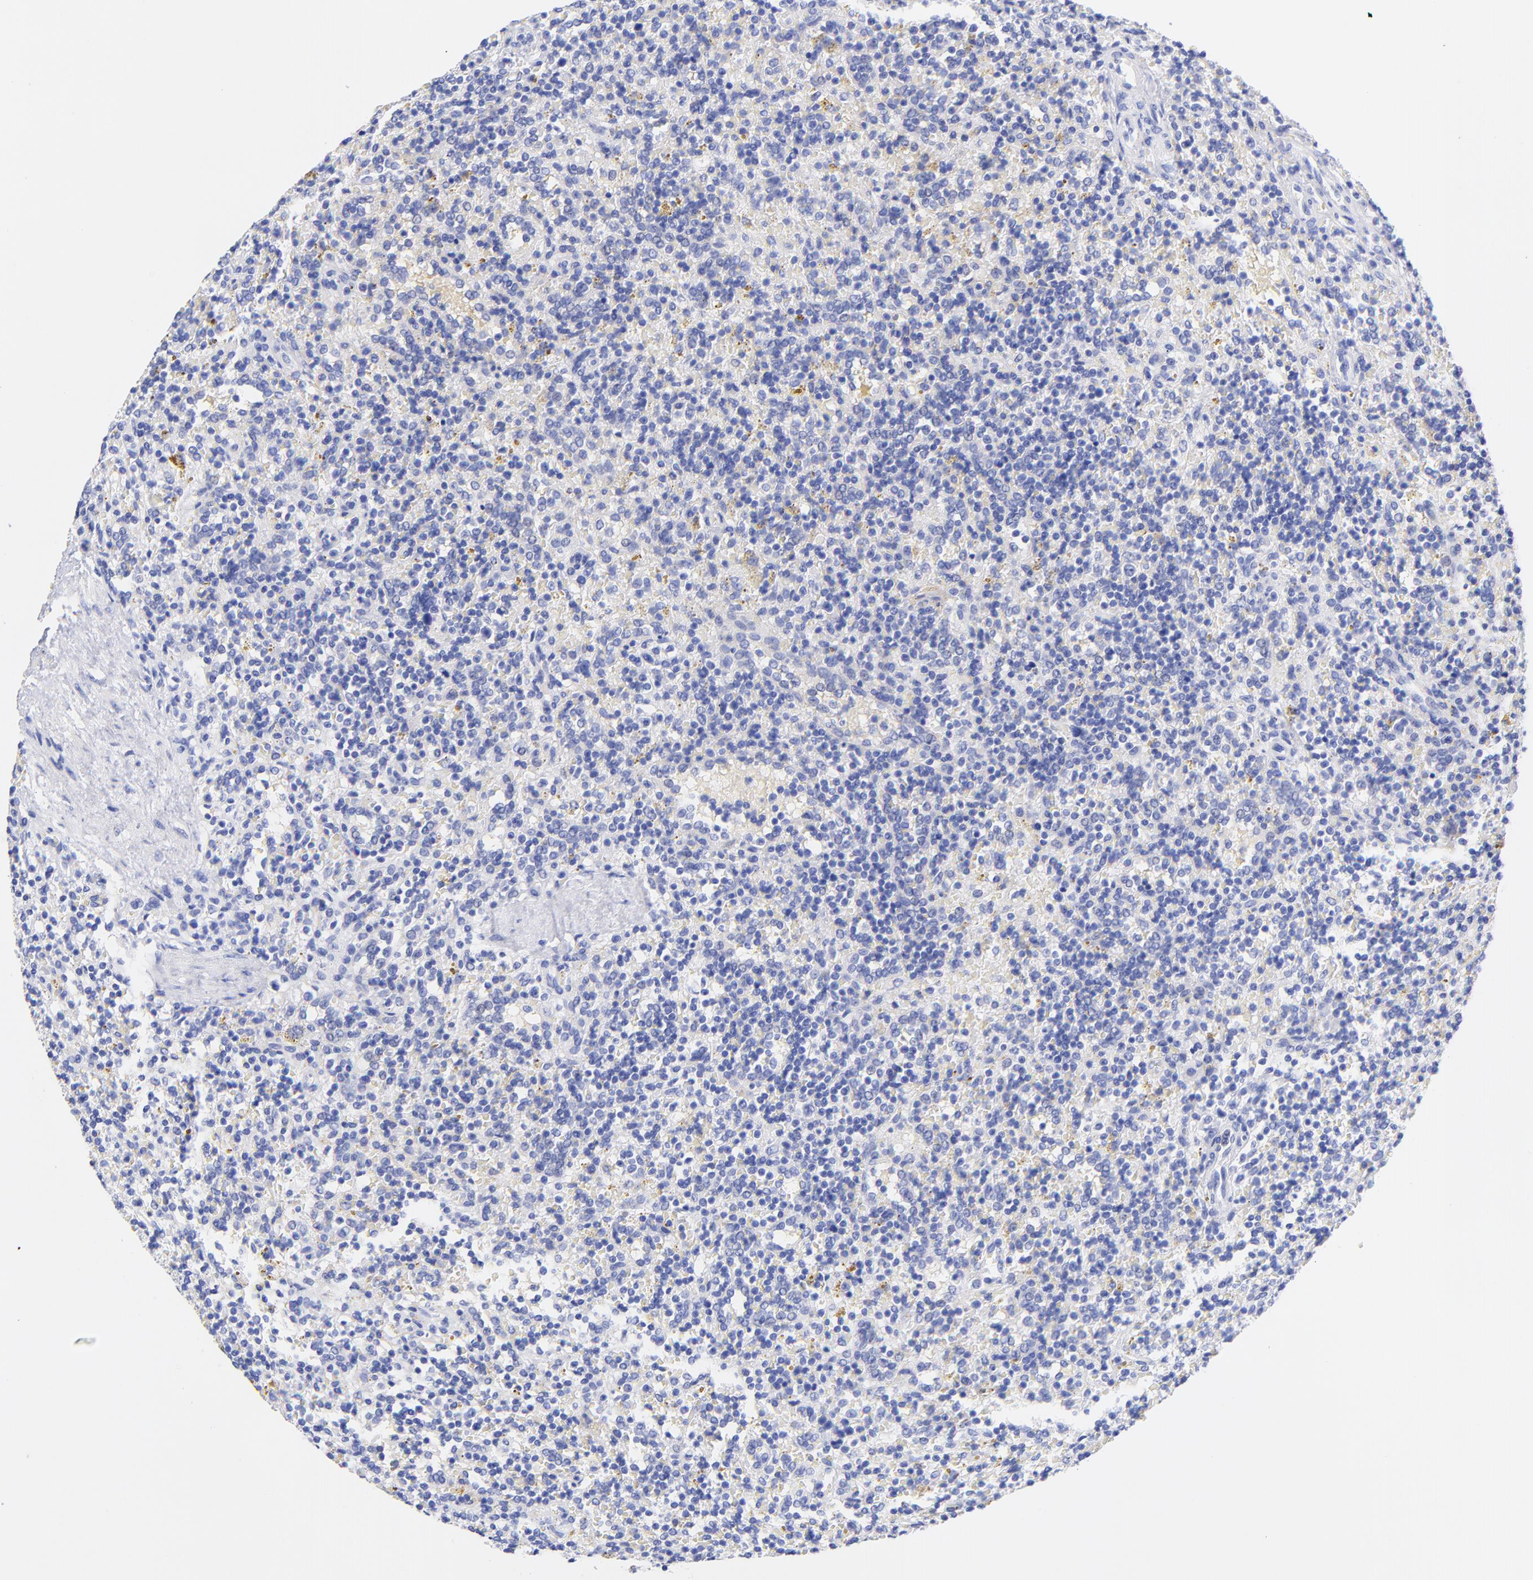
{"staining": {"intensity": "negative", "quantity": "none", "location": "none"}, "tissue": "lymphoma", "cell_type": "Tumor cells", "image_type": "cancer", "snomed": [{"axis": "morphology", "description": "Malignant lymphoma, non-Hodgkin's type, Low grade"}, {"axis": "topography", "description": "Spleen"}], "caption": "Tumor cells show no significant expression in malignant lymphoma, non-Hodgkin's type (low-grade).", "gene": "GPHN", "patient": {"sex": "male", "age": 67}}